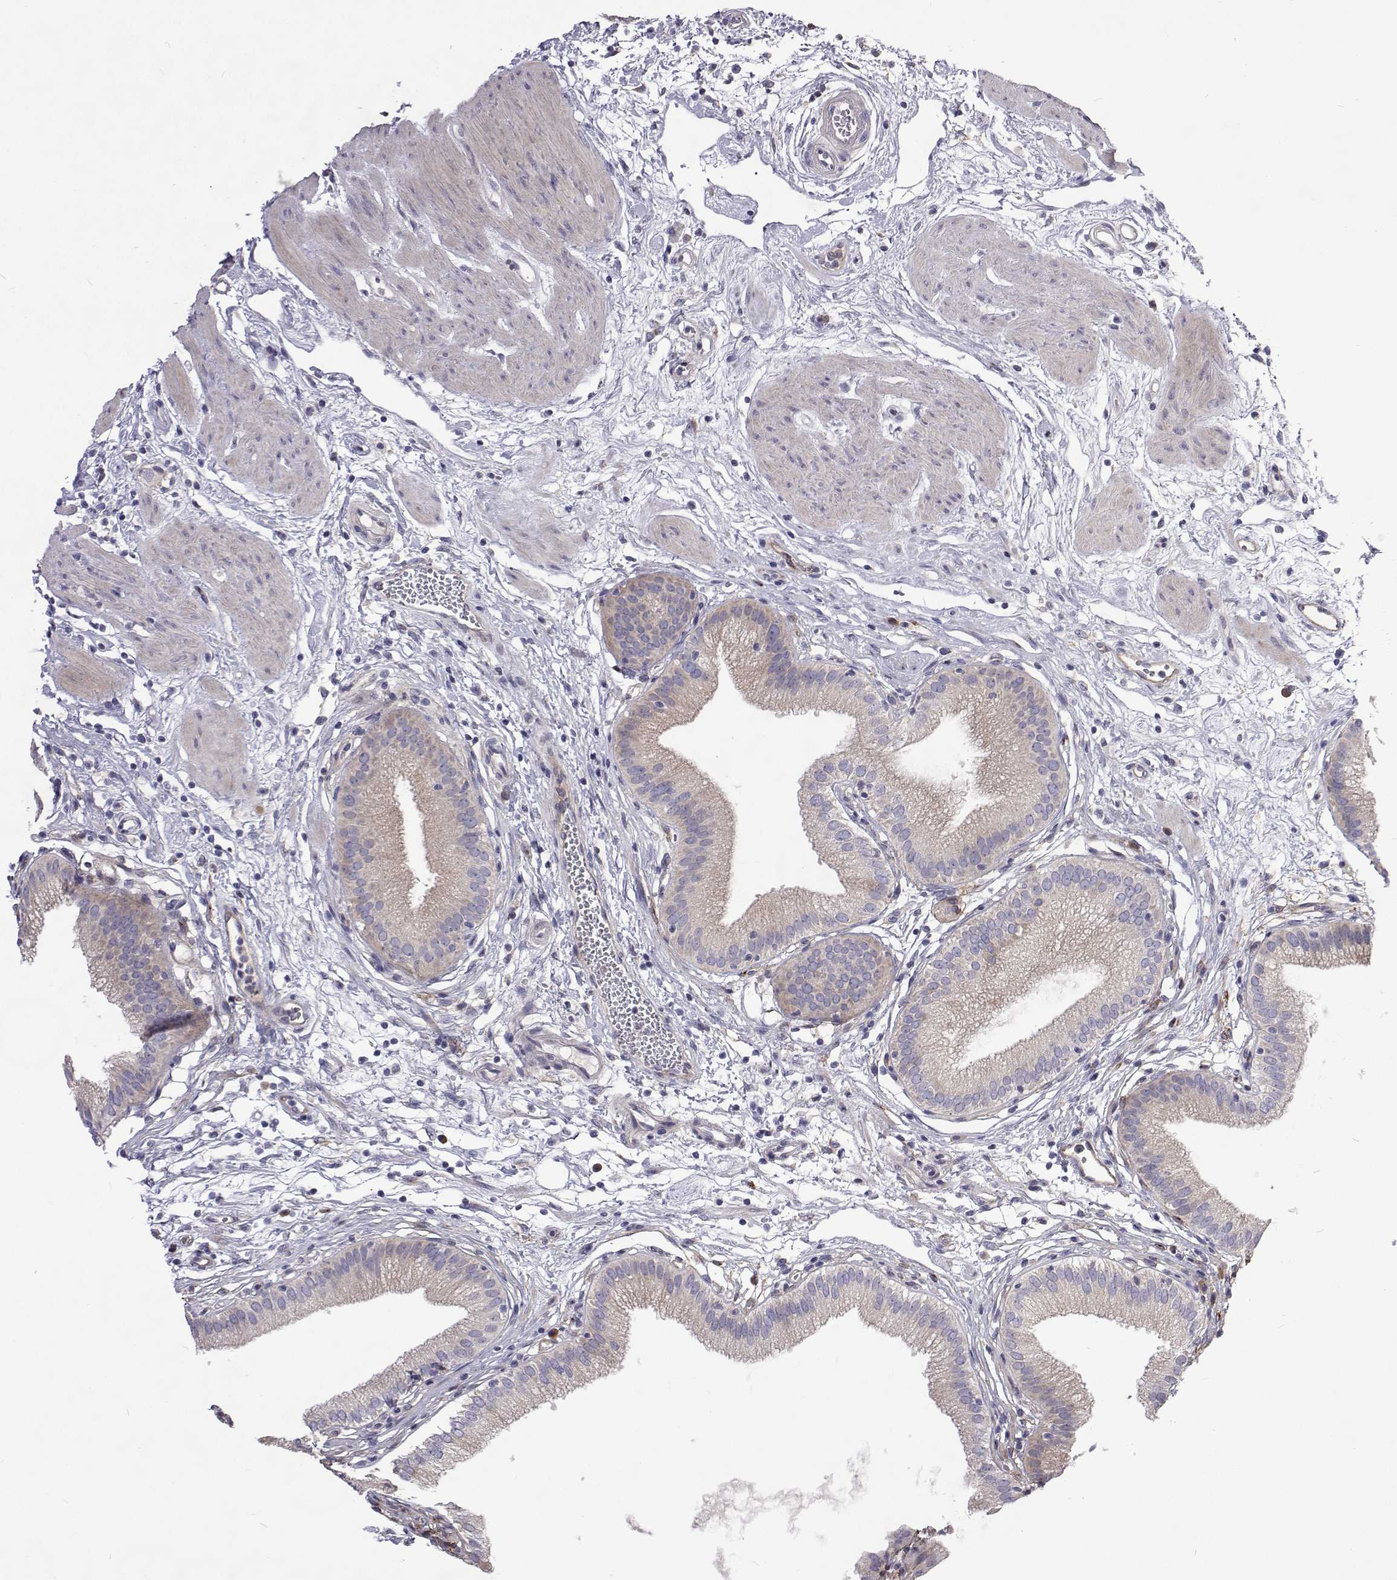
{"staining": {"intensity": "weak", "quantity": "25%-75%", "location": "cytoplasmic/membranous"}, "tissue": "gallbladder", "cell_type": "Glandular cells", "image_type": "normal", "snomed": [{"axis": "morphology", "description": "Normal tissue, NOS"}, {"axis": "topography", "description": "Gallbladder"}], "caption": "IHC photomicrograph of unremarkable gallbladder: gallbladder stained using immunohistochemistry exhibits low levels of weak protein expression localized specifically in the cytoplasmic/membranous of glandular cells, appearing as a cytoplasmic/membranous brown color.", "gene": "NPR3", "patient": {"sex": "female", "age": 65}}